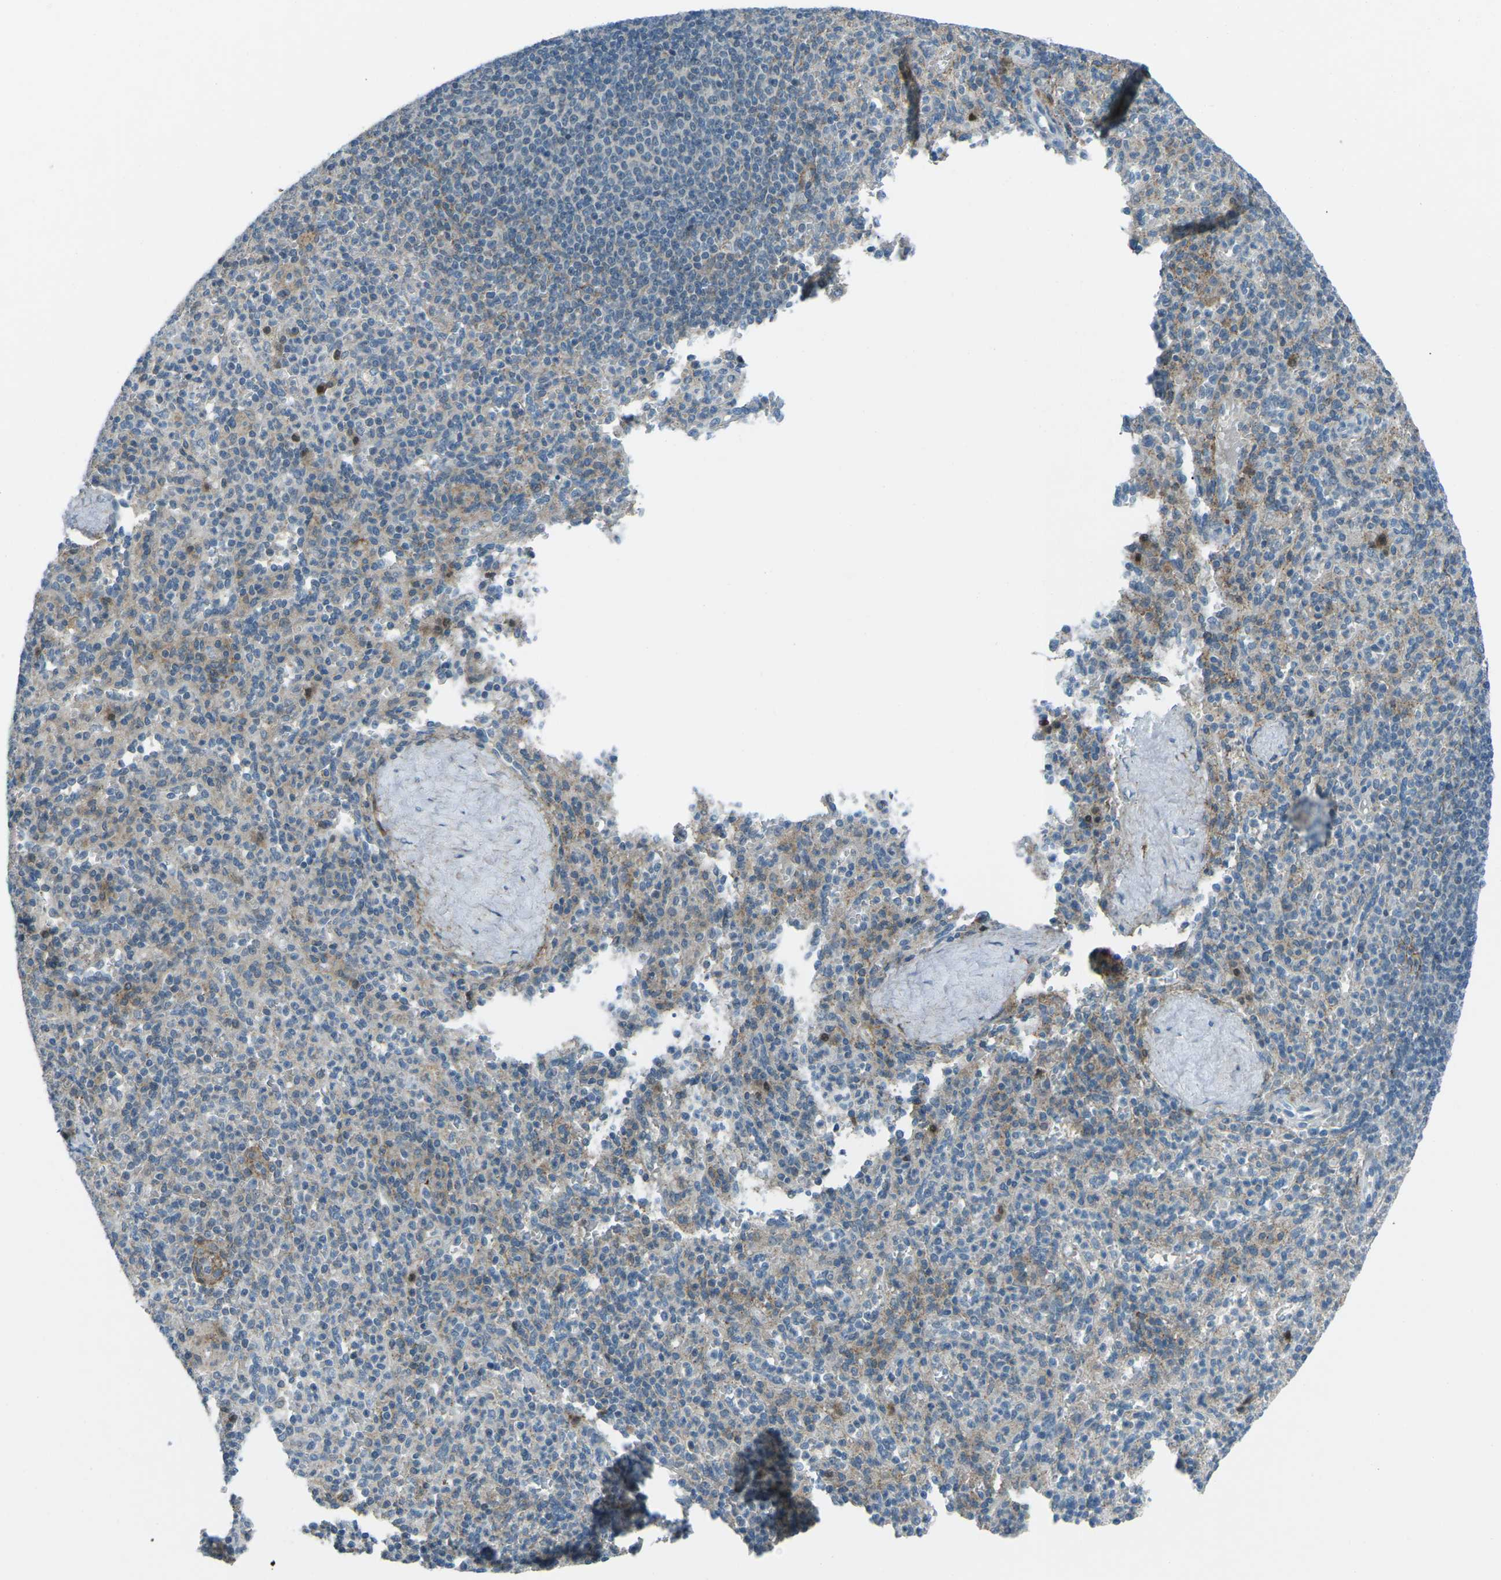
{"staining": {"intensity": "weak", "quantity": "25%-75%", "location": "cytoplasmic/membranous"}, "tissue": "spleen", "cell_type": "Cells in red pulp", "image_type": "normal", "snomed": [{"axis": "morphology", "description": "Normal tissue, NOS"}, {"axis": "topography", "description": "Spleen"}], "caption": "Immunohistochemistry (IHC) histopathology image of unremarkable spleen: human spleen stained using immunohistochemistry shows low levels of weak protein expression localized specifically in the cytoplasmic/membranous of cells in red pulp, appearing as a cytoplasmic/membranous brown color.", "gene": "PRKCA", "patient": {"sex": "male", "age": 36}}